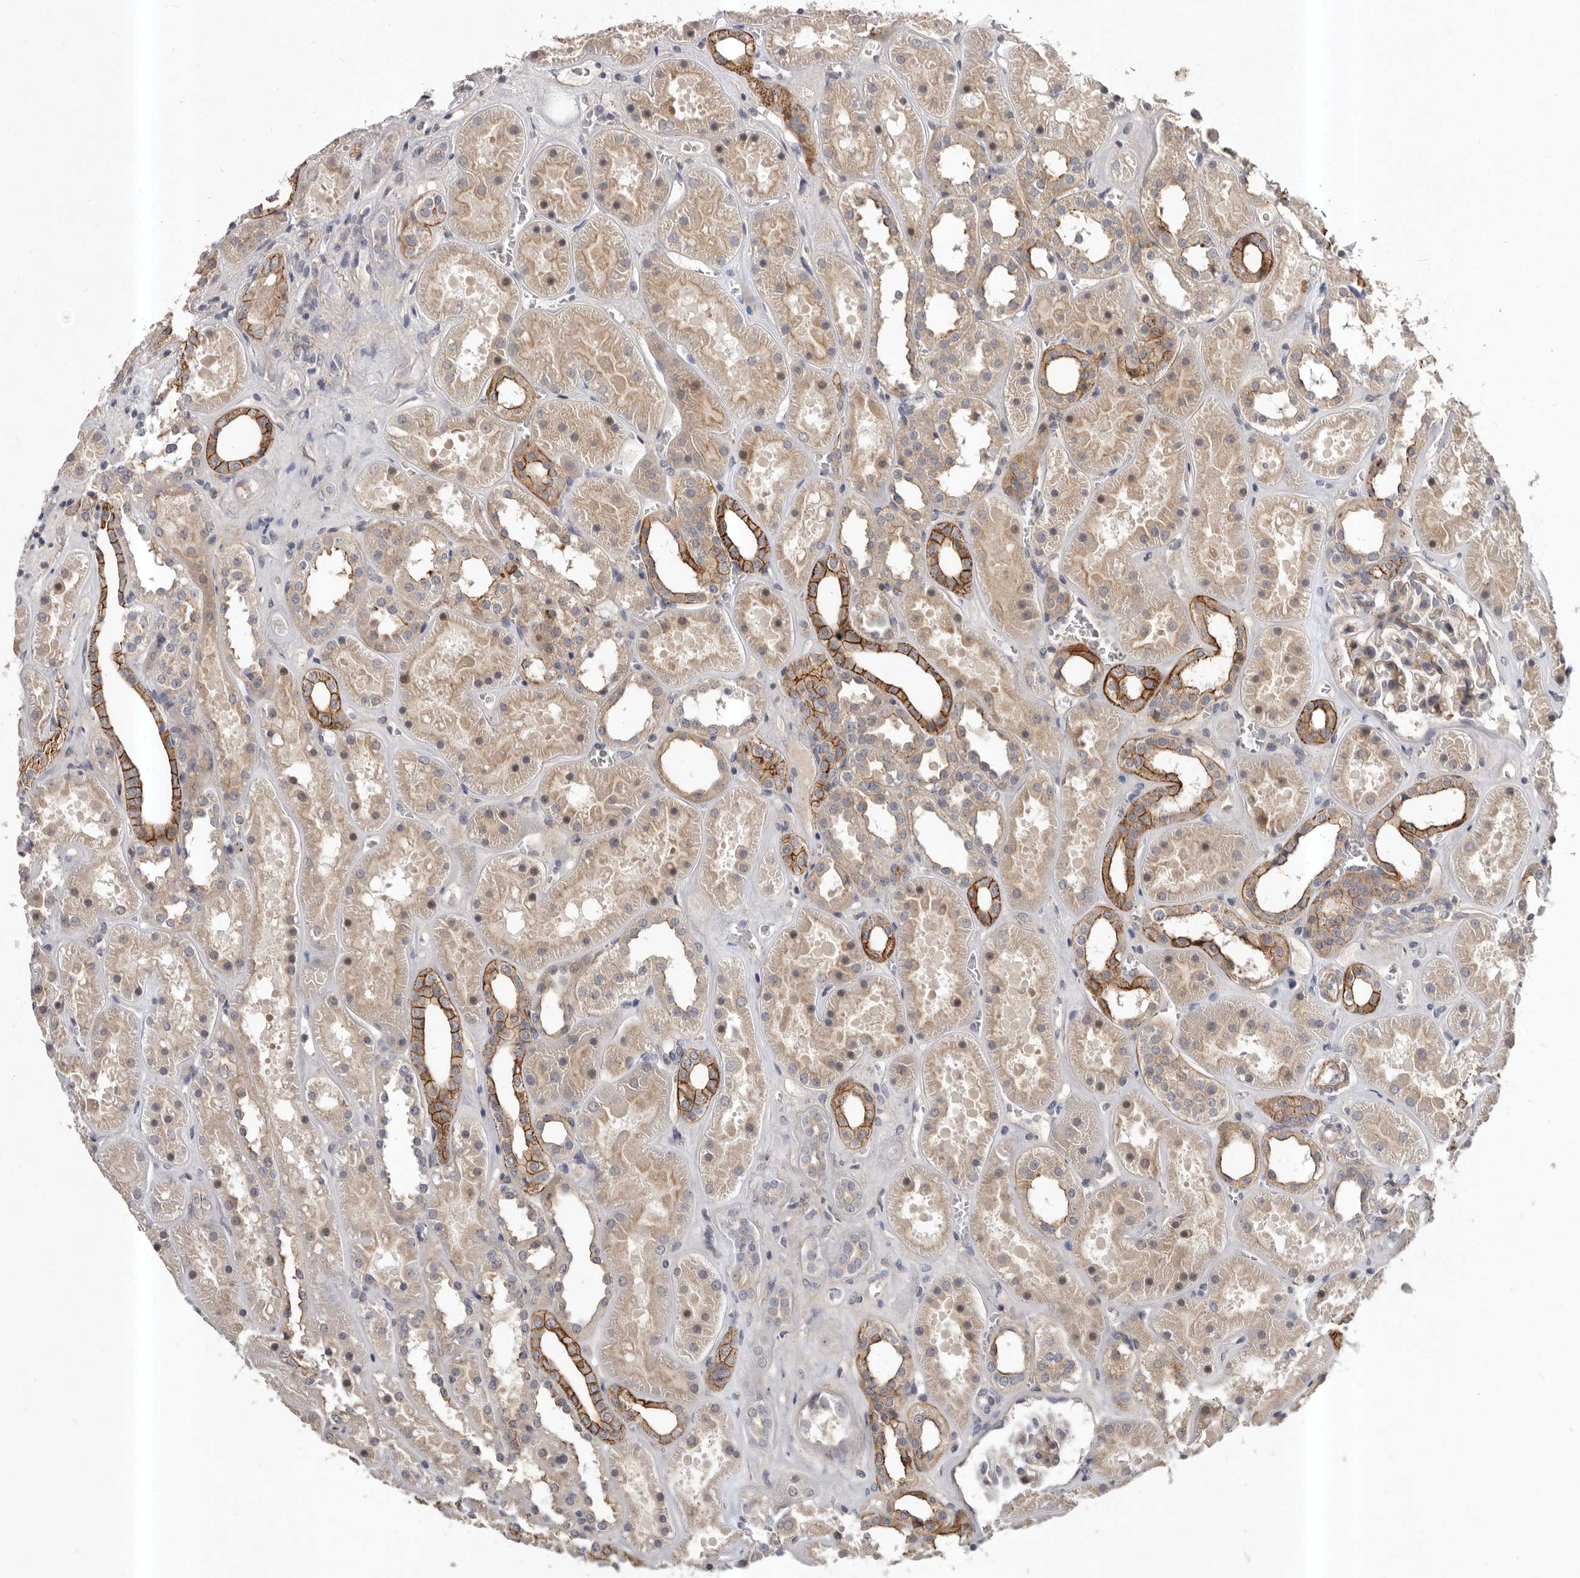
{"staining": {"intensity": "weak", "quantity": "<25%", "location": "cytoplasmic/membranous"}, "tissue": "kidney", "cell_type": "Cells in glomeruli", "image_type": "normal", "snomed": [{"axis": "morphology", "description": "Normal tissue, NOS"}, {"axis": "topography", "description": "Kidney"}], "caption": "Cells in glomeruli show no significant protein positivity in unremarkable kidney.", "gene": "HBS1L", "patient": {"sex": "female", "age": 41}}